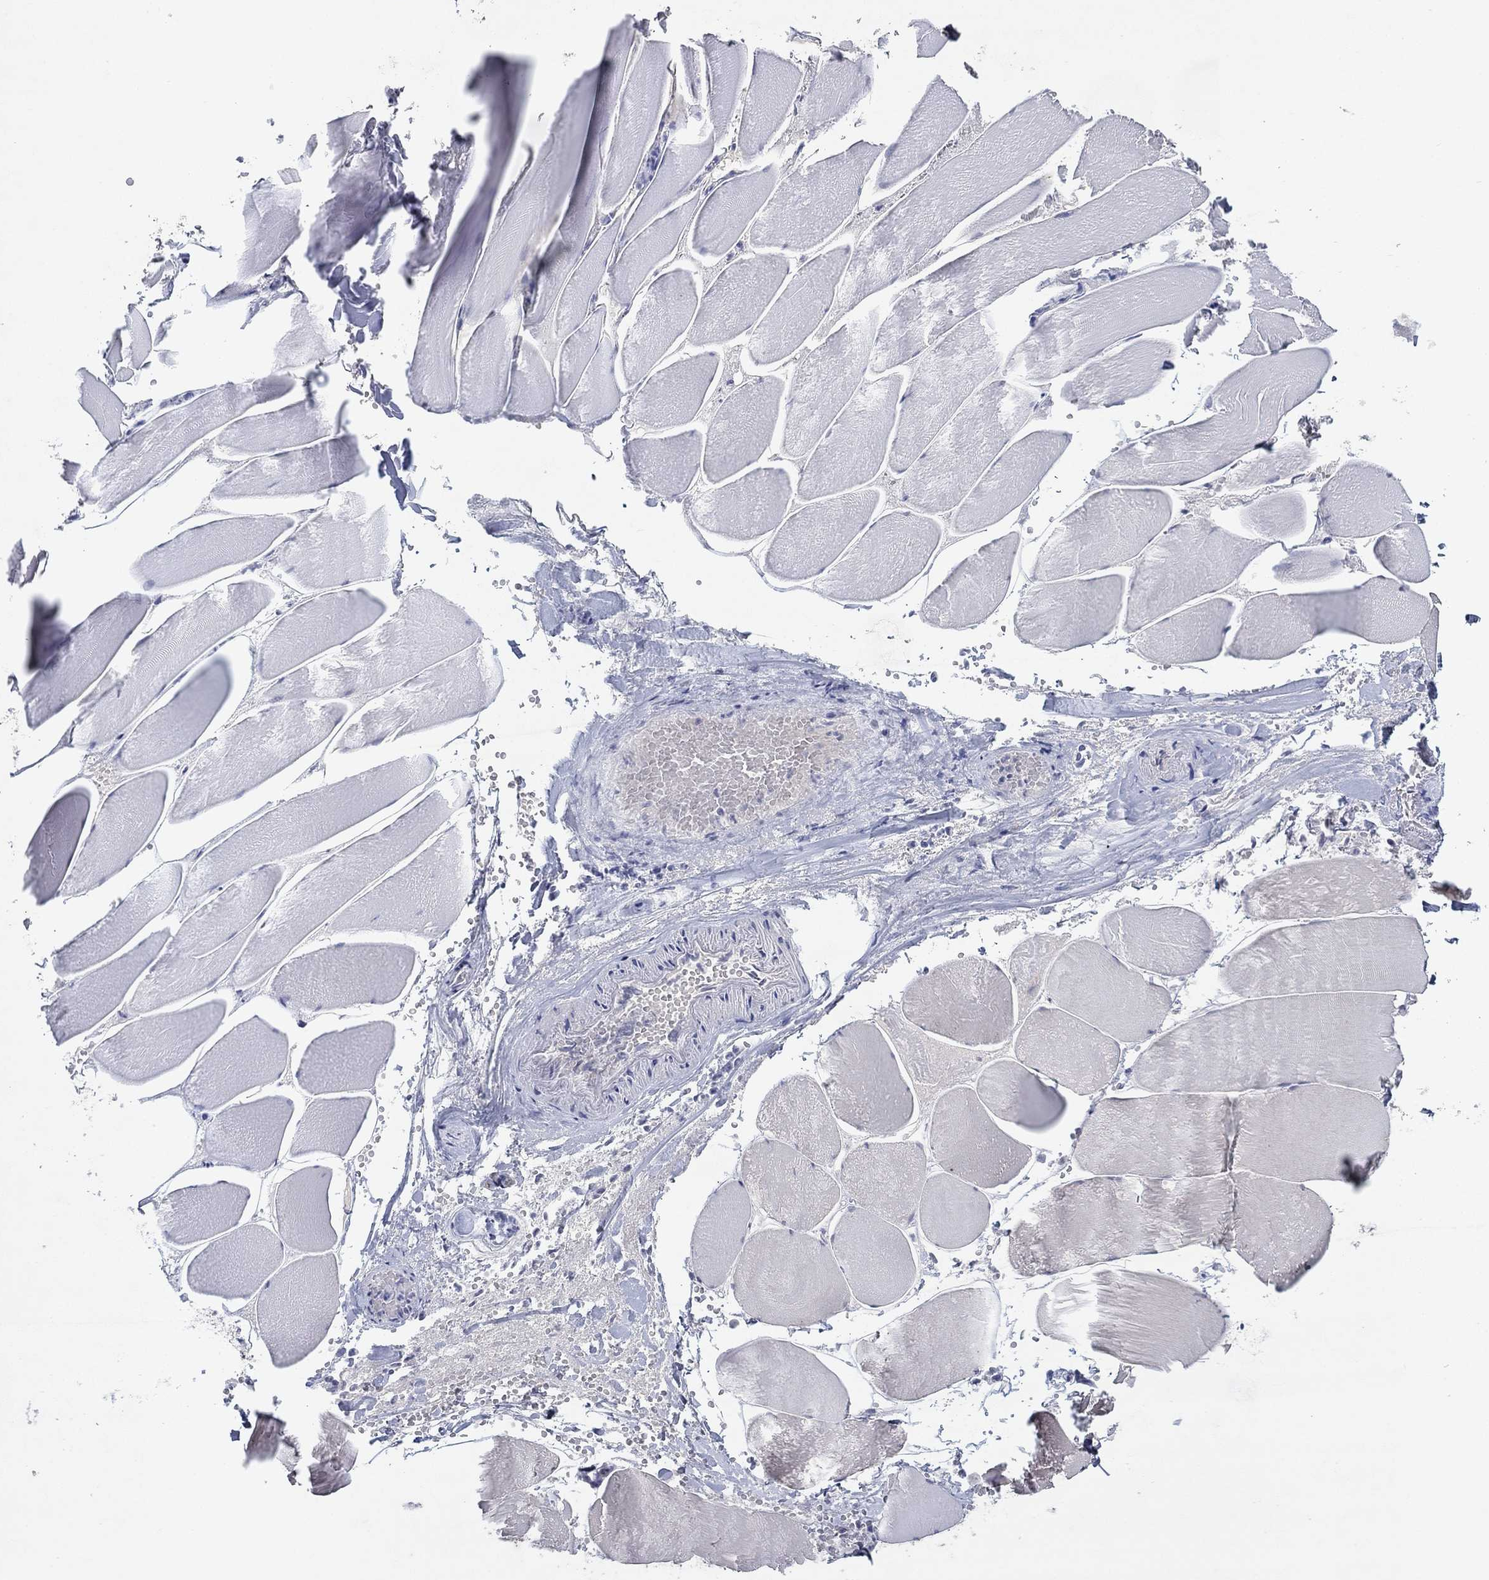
{"staining": {"intensity": "negative", "quantity": "none", "location": "none"}, "tissue": "skeletal muscle", "cell_type": "Myocytes", "image_type": "normal", "snomed": [{"axis": "morphology", "description": "Normal tissue, NOS"}, {"axis": "morphology", "description": "Malignant melanoma, Metastatic site"}, {"axis": "topography", "description": "Skeletal muscle"}], "caption": "IHC image of normal skeletal muscle: skeletal muscle stained with DAB (3,3'-diaminobenzidine) displays no significant protein staining in myocytes.", "gene": "KRT40", "patient": {"sex": "male", "age": 50}}